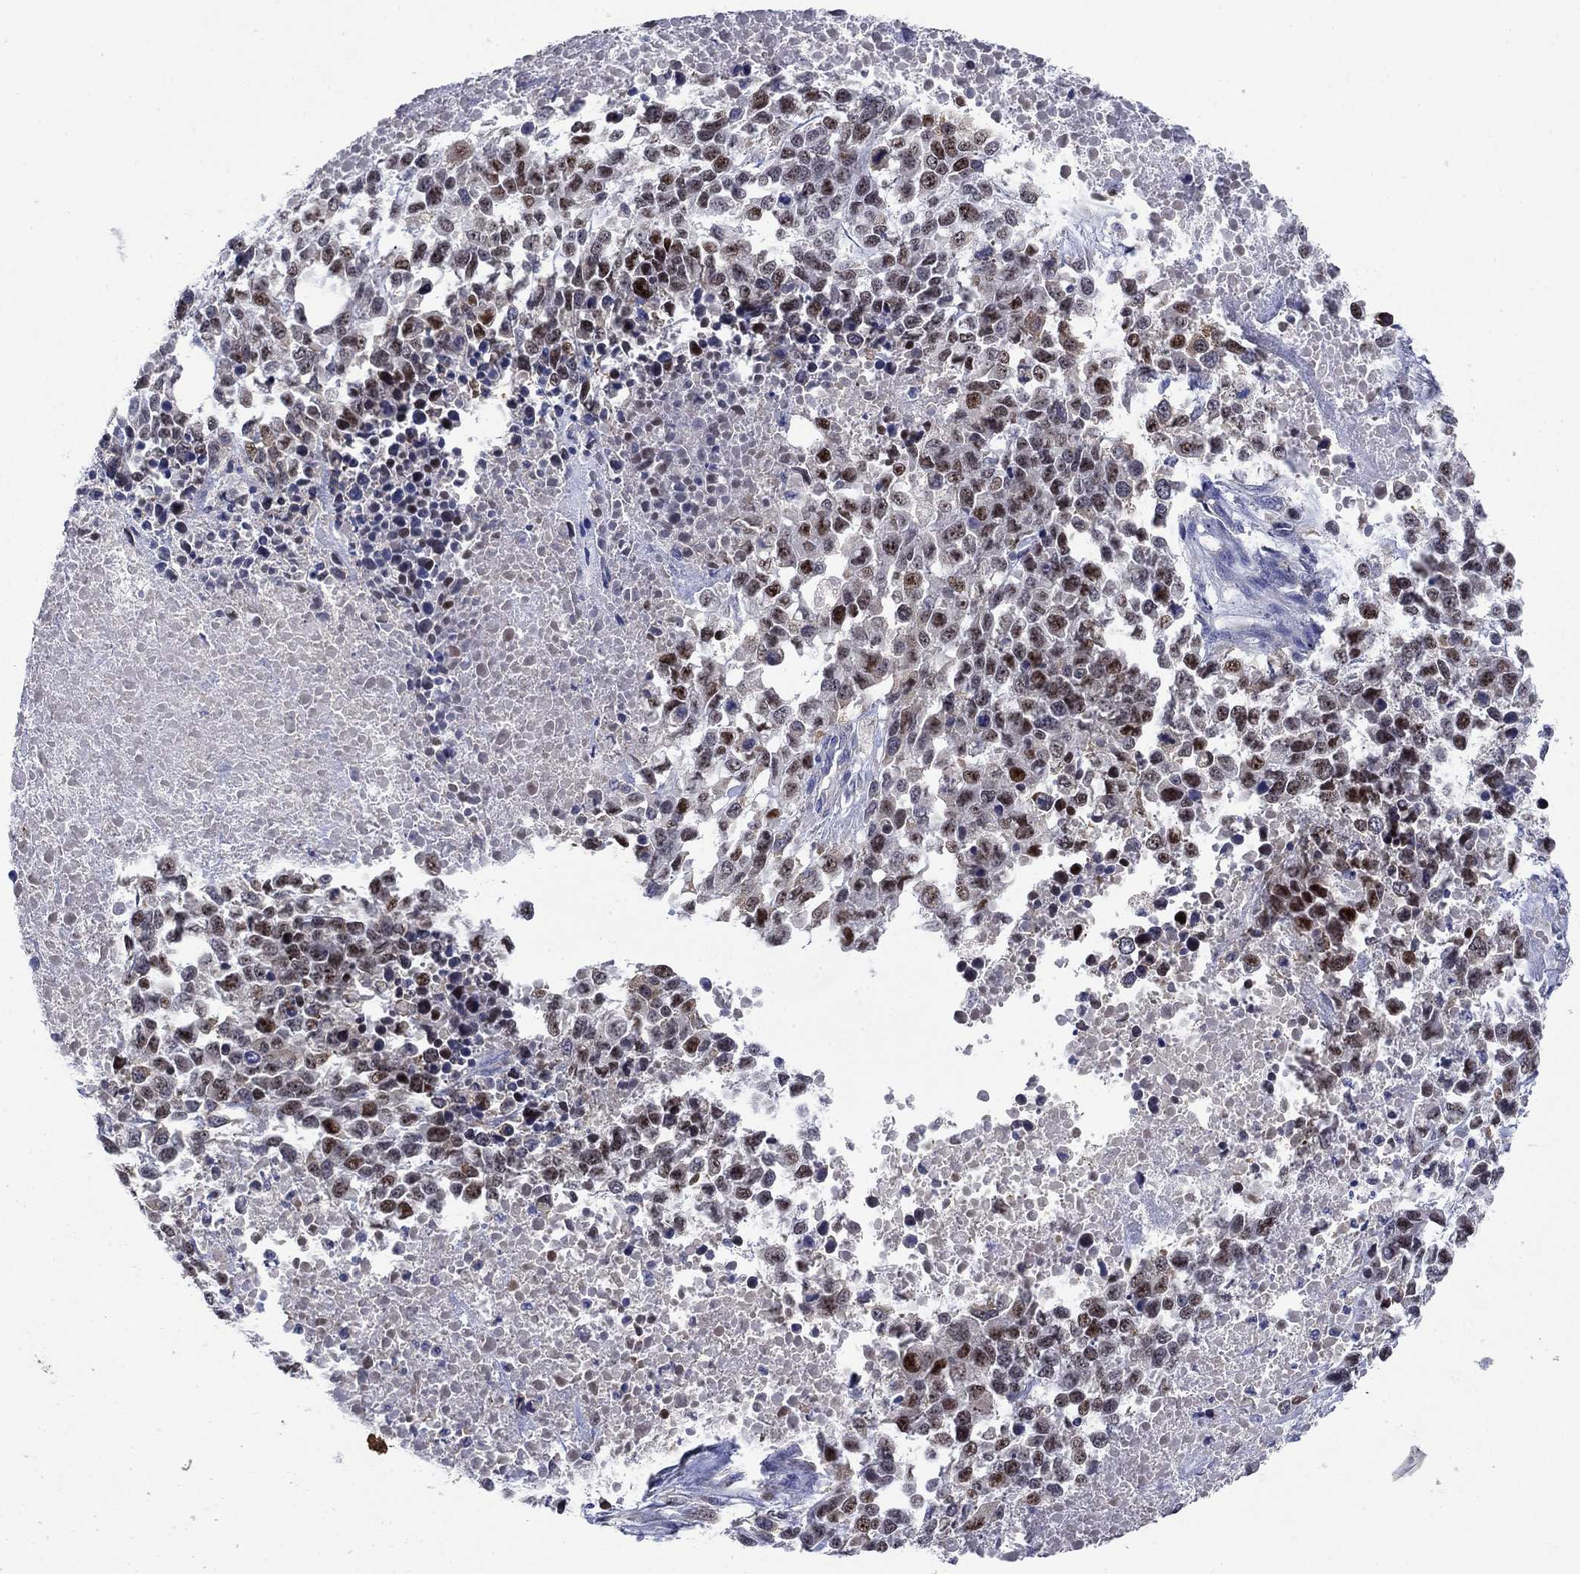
{"staining": {"intensity": "moderate", "quantity": "<25%", "location": "nuclear"}, "tissue": "melanoma", "cell_type": "Tumor cells", "image_type": "cancer", "snomed": [{"axis": "morphology", "description": "Malignant melanoma, Metastatic site"}, {"axis": "topography", "description": "Skin"}], "caption": "High-power microscopy captured an IHC image of melanoma, revealing moderate nuclear staining in approximately <25% of tumor cells. (DAB (3,3'-diaminobenzidine) IHC, brown staining for protein, blue staining for nuclei).", "gene": "SULT2B1", "patient": {"sex": "male", "age": 84}}